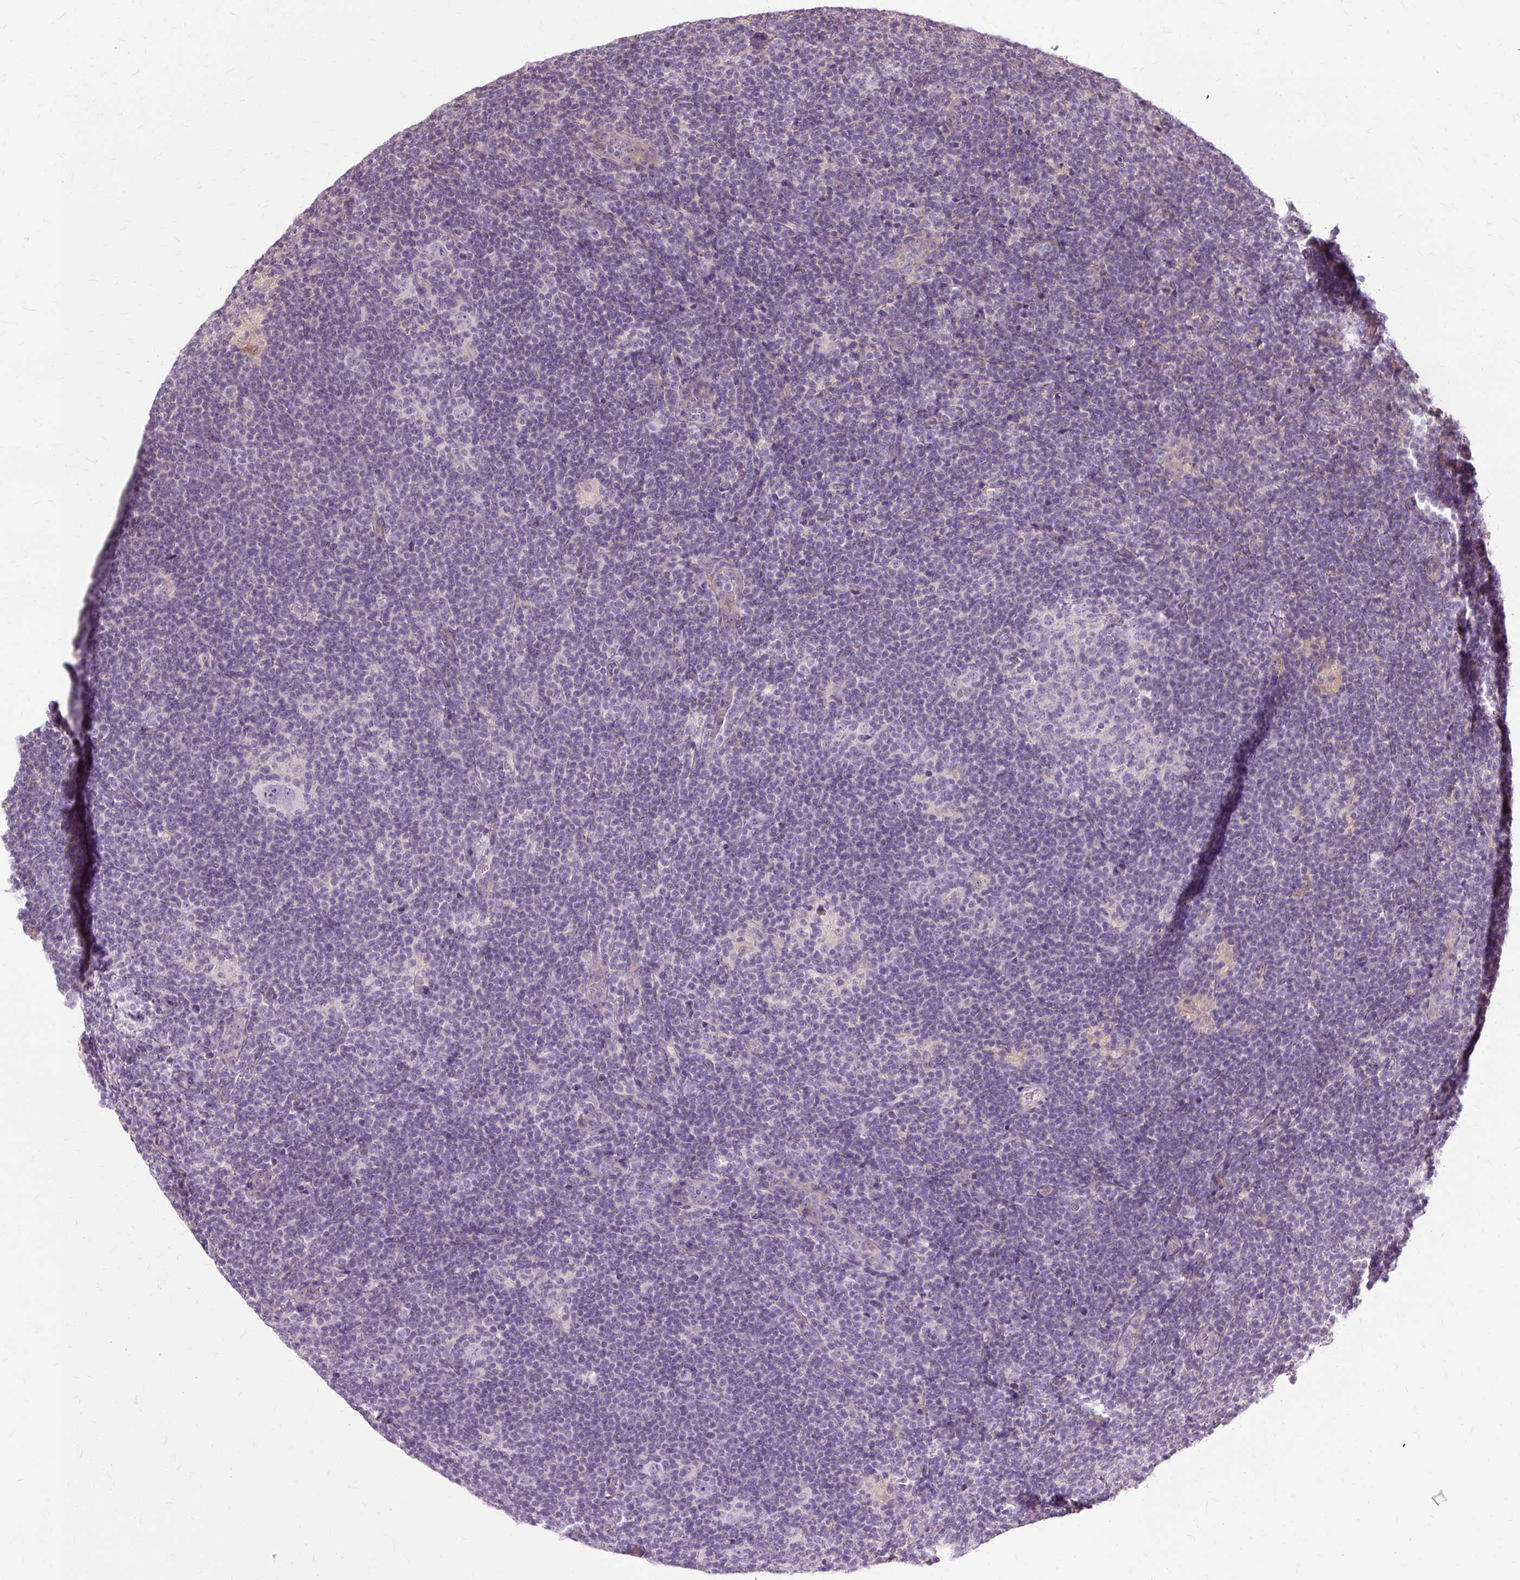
{"staining": {"intensity": "negative", "quantity": "none", "location": "none"}, "tissue": "lymphoma", "cell_type": "Tumor cells", "image_type": "cancer", "snomed": [{"axis": "morphology", "description": "Hodgkin's disease, NOS"}, {"axis": "topography", "description": "Lymph node"}], "caption": "A high-resolution photomicrograph shows IHC staining of Hodgkin's disease, which exhibits no significant staining in tumor cells.", "gene": "TSPAN8", "patient": {"sex": "female", "age": 57}}